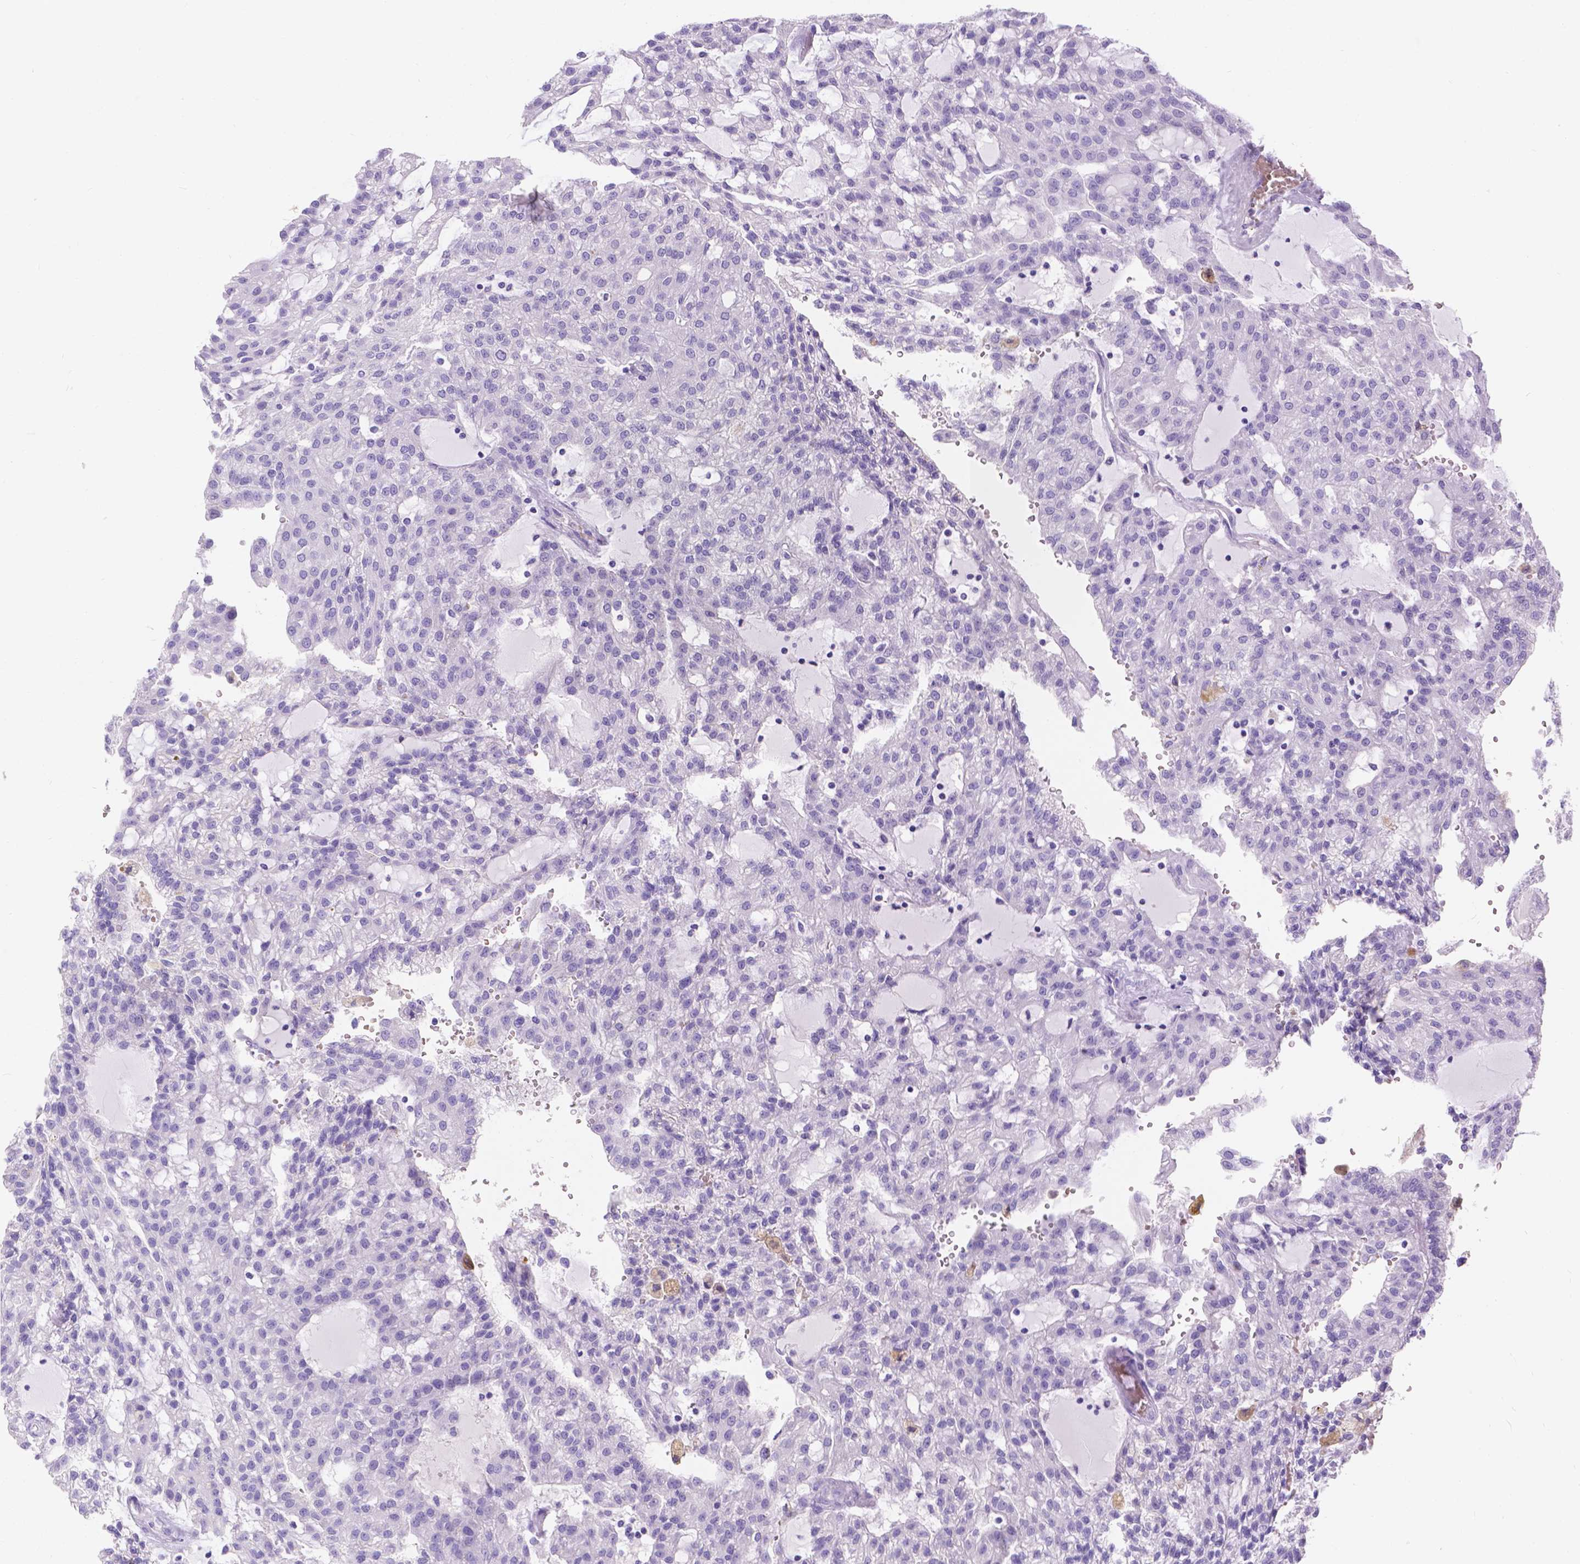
{"staining": {"intensity": "negative", "quantity": "none", "location": "none"}, "tissue": "renal cancer", "cell_type": "Tumor cells", "image_type": "cancer", "snomed": [{"axis": "morphology", "description": "Adenocarcinoma, NOS"}, {"axis": "topography", "description": "Kidney"}], "caption": "Tumor cells show no significant protein expression in renal adenocarcinoma. Nuclei are stained in blue.", "gene": "GNRHR", "patient": {"sex": "male", "age": 63}}